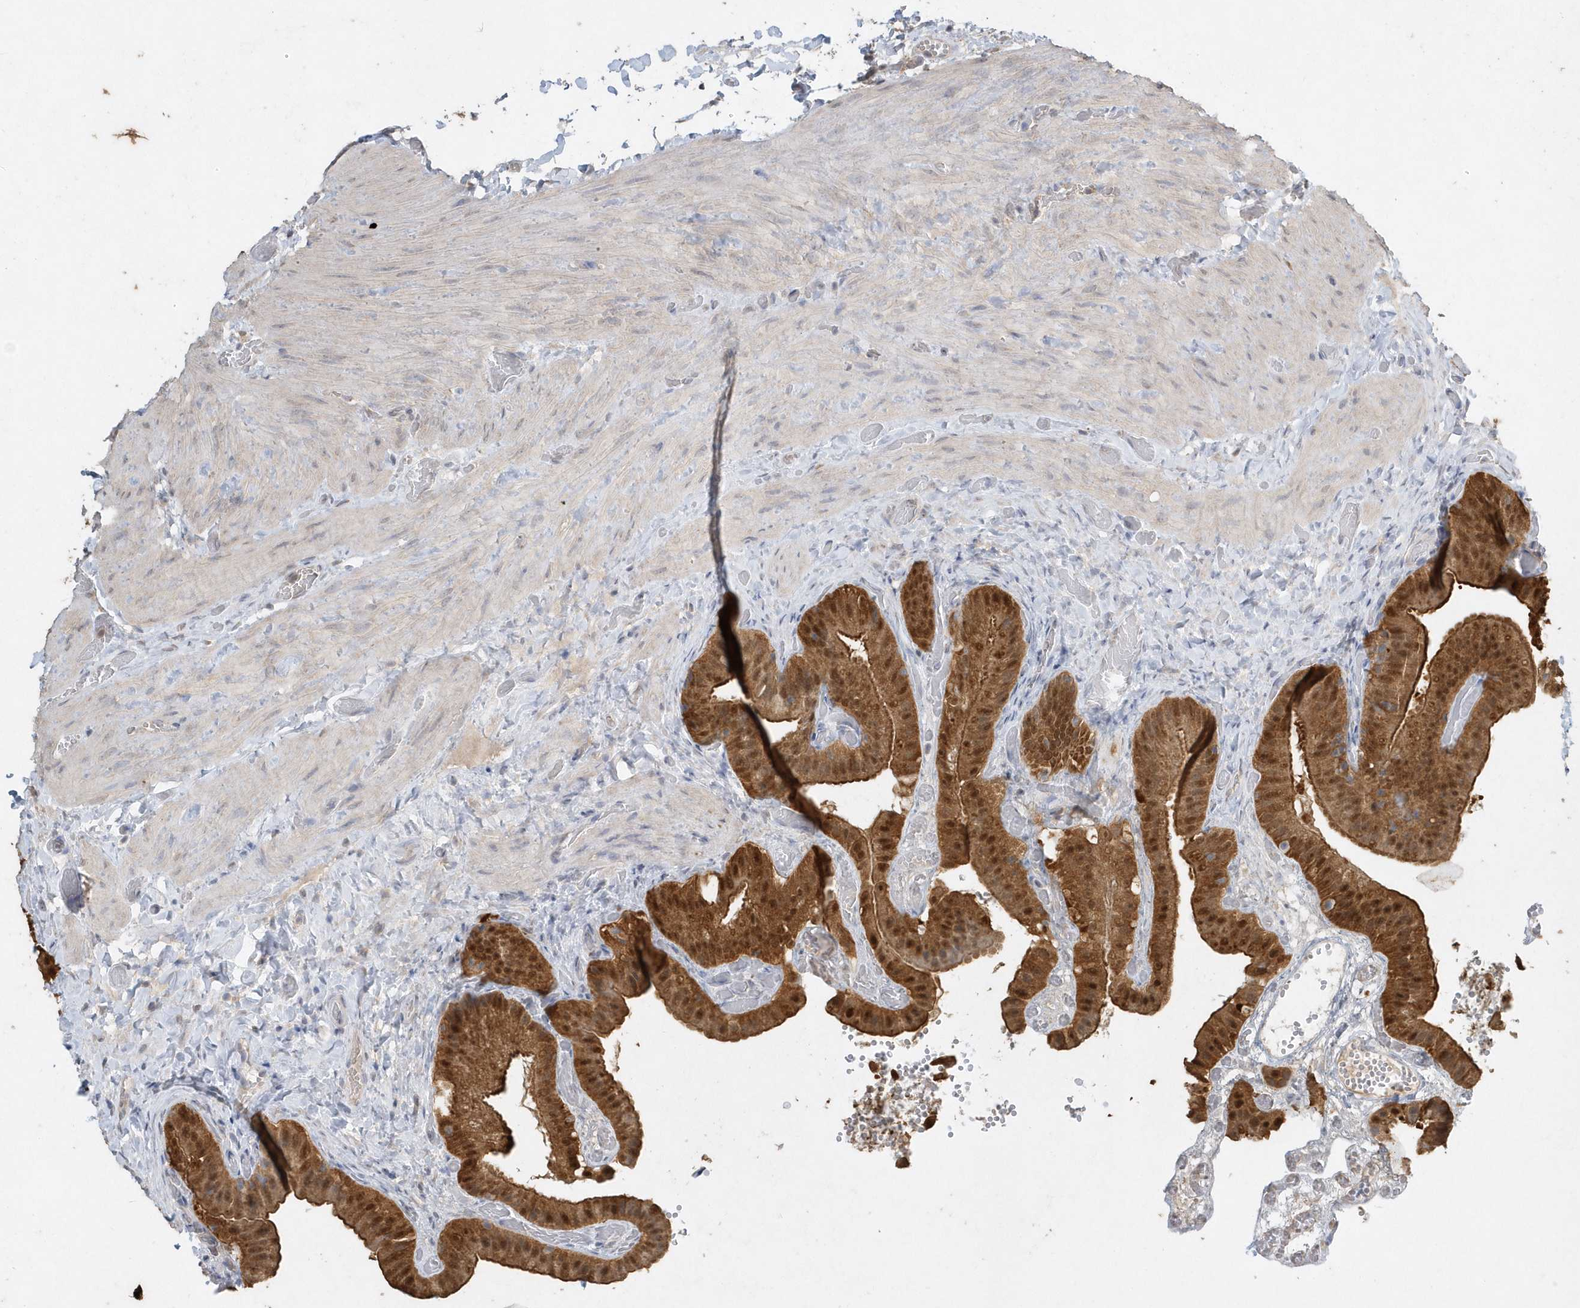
{"staining": {"intensity": "strong", "quantity": ">75%", "location": "cytoplasmic/membranous,nuclear"}, "tissue": "gallbladder", "cell_type": "Glandular cells", "image_type": "normal", "snomed": [{"axis": "morphology", "description": "Normal tissue, NOS"}, {"axis": "topography", "description": "Gallbladder"}], "caption": "Immunohistochemical staining of unremarkable gallbladder displays strong cytoplasmic/membranous,nuclear protein staining in about >75% of glandular cells.", "gene": "AKR7A2", "patient": {"sex": "female", "age": 64}}